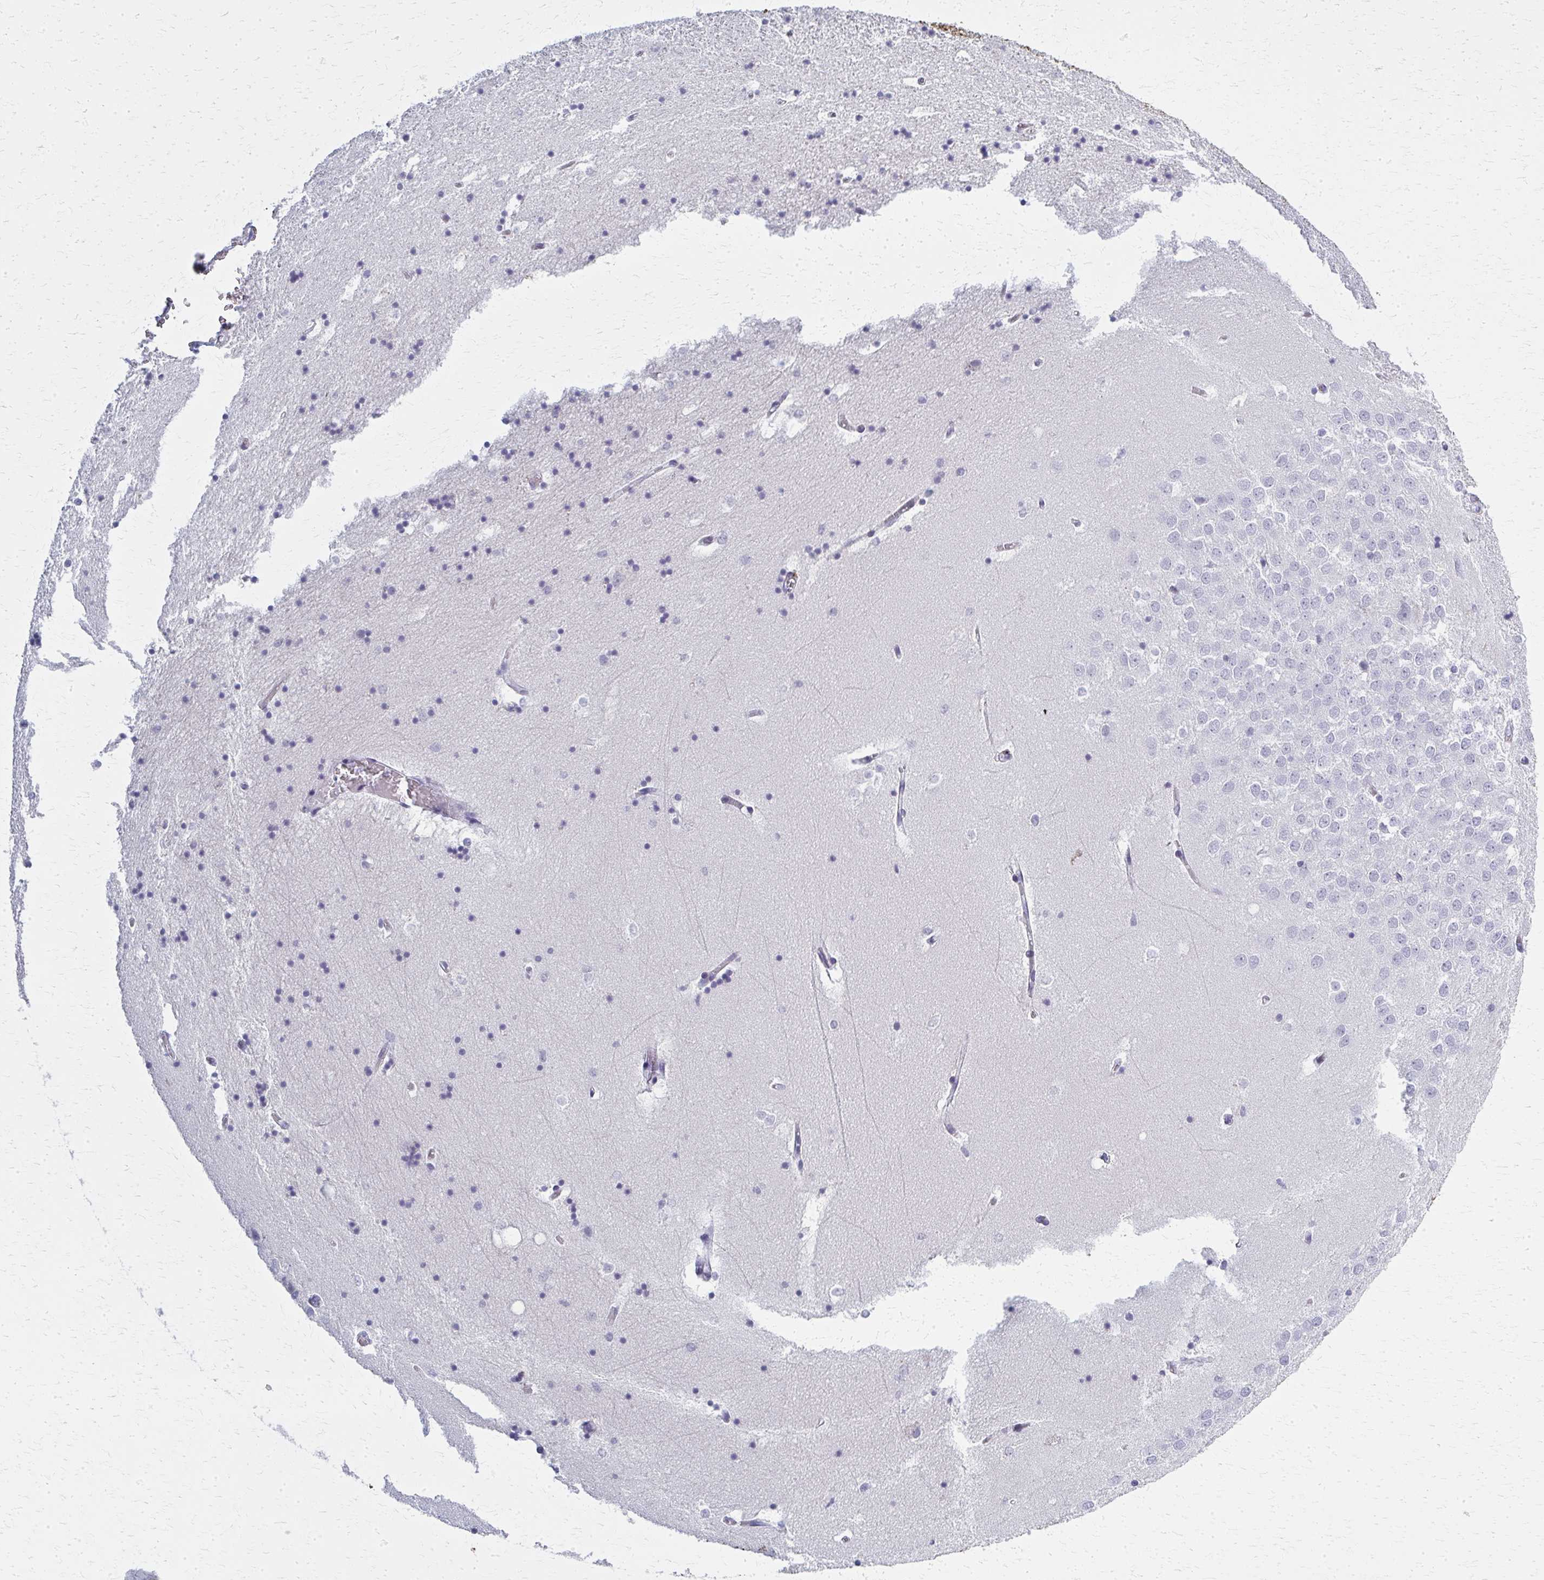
{"staining": {"intensity": "negative", "quantity": "none", "location": "none"}, "tissue": "hippocampus", "cell_type": "Glial cells", "image_type": "normal", "snomed": [{"axis": "morphology", "description": "Normal tissue, NOS"}, {"axis": "topography", "description": "Hippocampus"}], "caption": "Immunohistochemistry of benign human hippocampus shows no positivity in glial cells.", "gene": "CASQ2", "patient": {"sex": "male", "age": 58}}